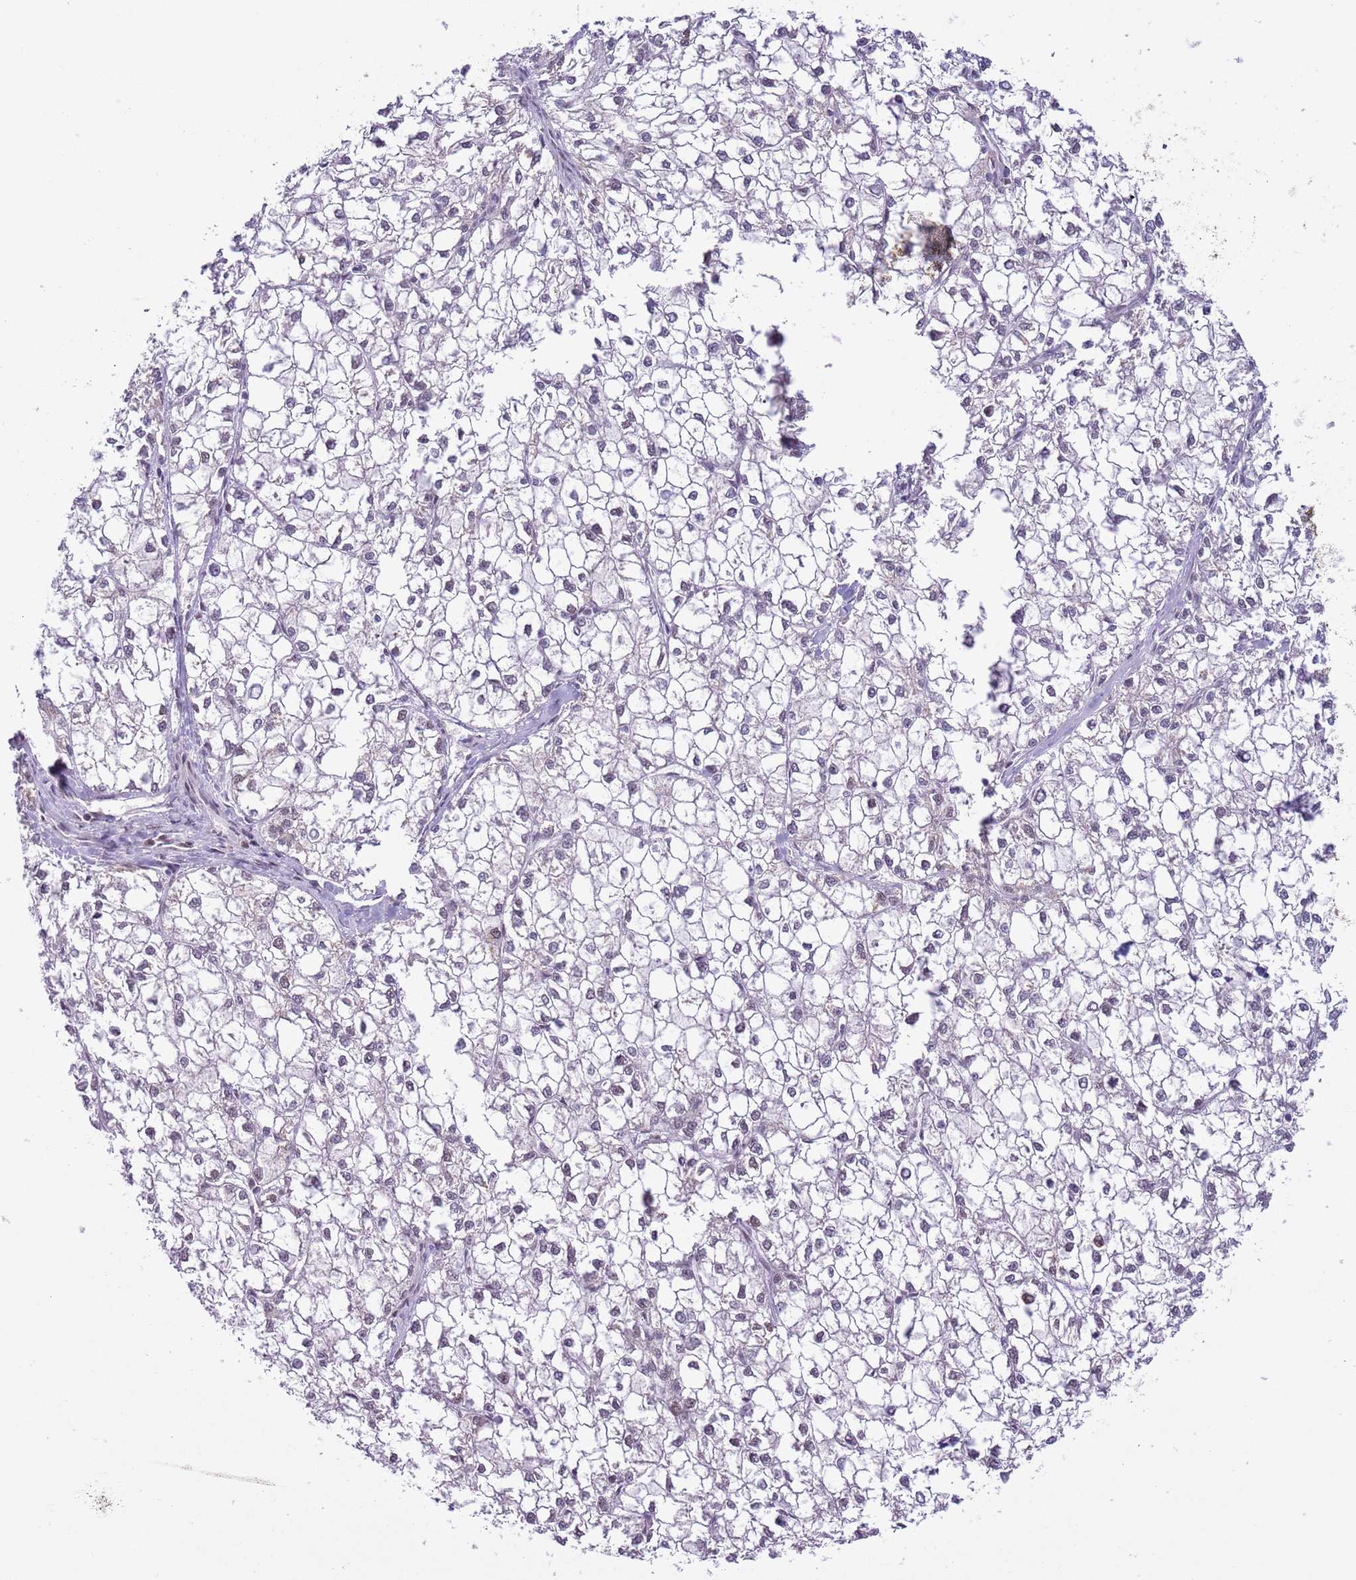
{"staining": {"intensity": "negative", "quantity": "none", "location": "none"}, "tissue": "liver cancer", "cell_type": "Tumor cells", "image_type": "cancer", "snomed": [{"axis": "morphology", "description": "Carcinoma, Hepatocellular, NOS"}, {"axis": "topography", "description": "Liver"}], "caption": "Tumor cells are negative for brown protein staining in liver cancer.", "gene": "ZNF576", "patient": {"sex": "female", "age": 43}}